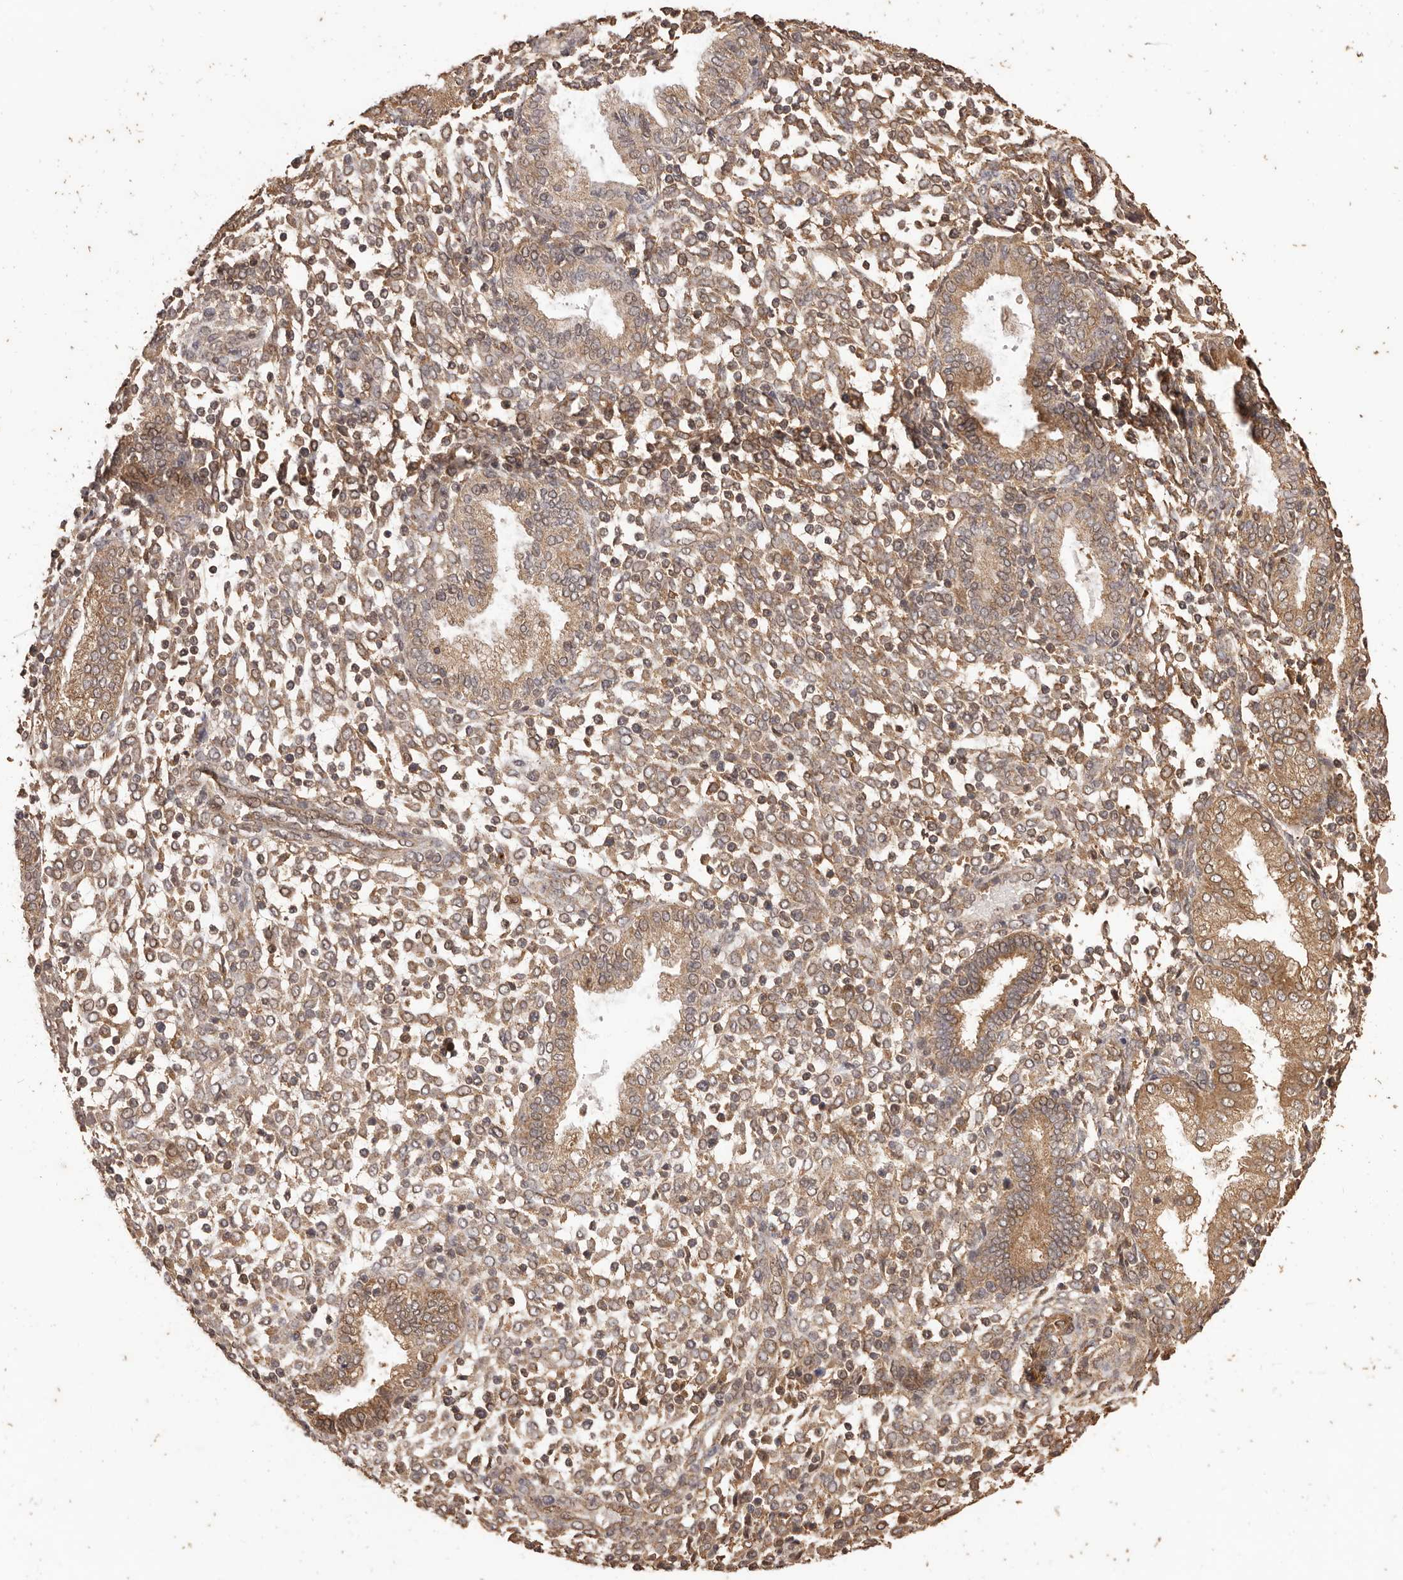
{"staining": {"intensity": "moderate", "quantity": ">75%", "location": "cytoplasmic/membranous"}, "tissue": "endometrium", "cell_type": "Cells in endometrial stroma", "image_type": "normal", "snomed": [{"axis": "morphology", "description": "Normal tissue, NOS"}, {"axis": "topography", "description": "Endometrium"}], "caption": "Immunohistochemistry (DAB (3,3'-diaminobenzidine)) staining of unremarkable human endometrium displays moderate cytoplasmic/membranous protein staining in approximately >75% of cells in endometrial stroma.", "gene": "UBR2", "patient": {"sex": "female", "age": 53}}